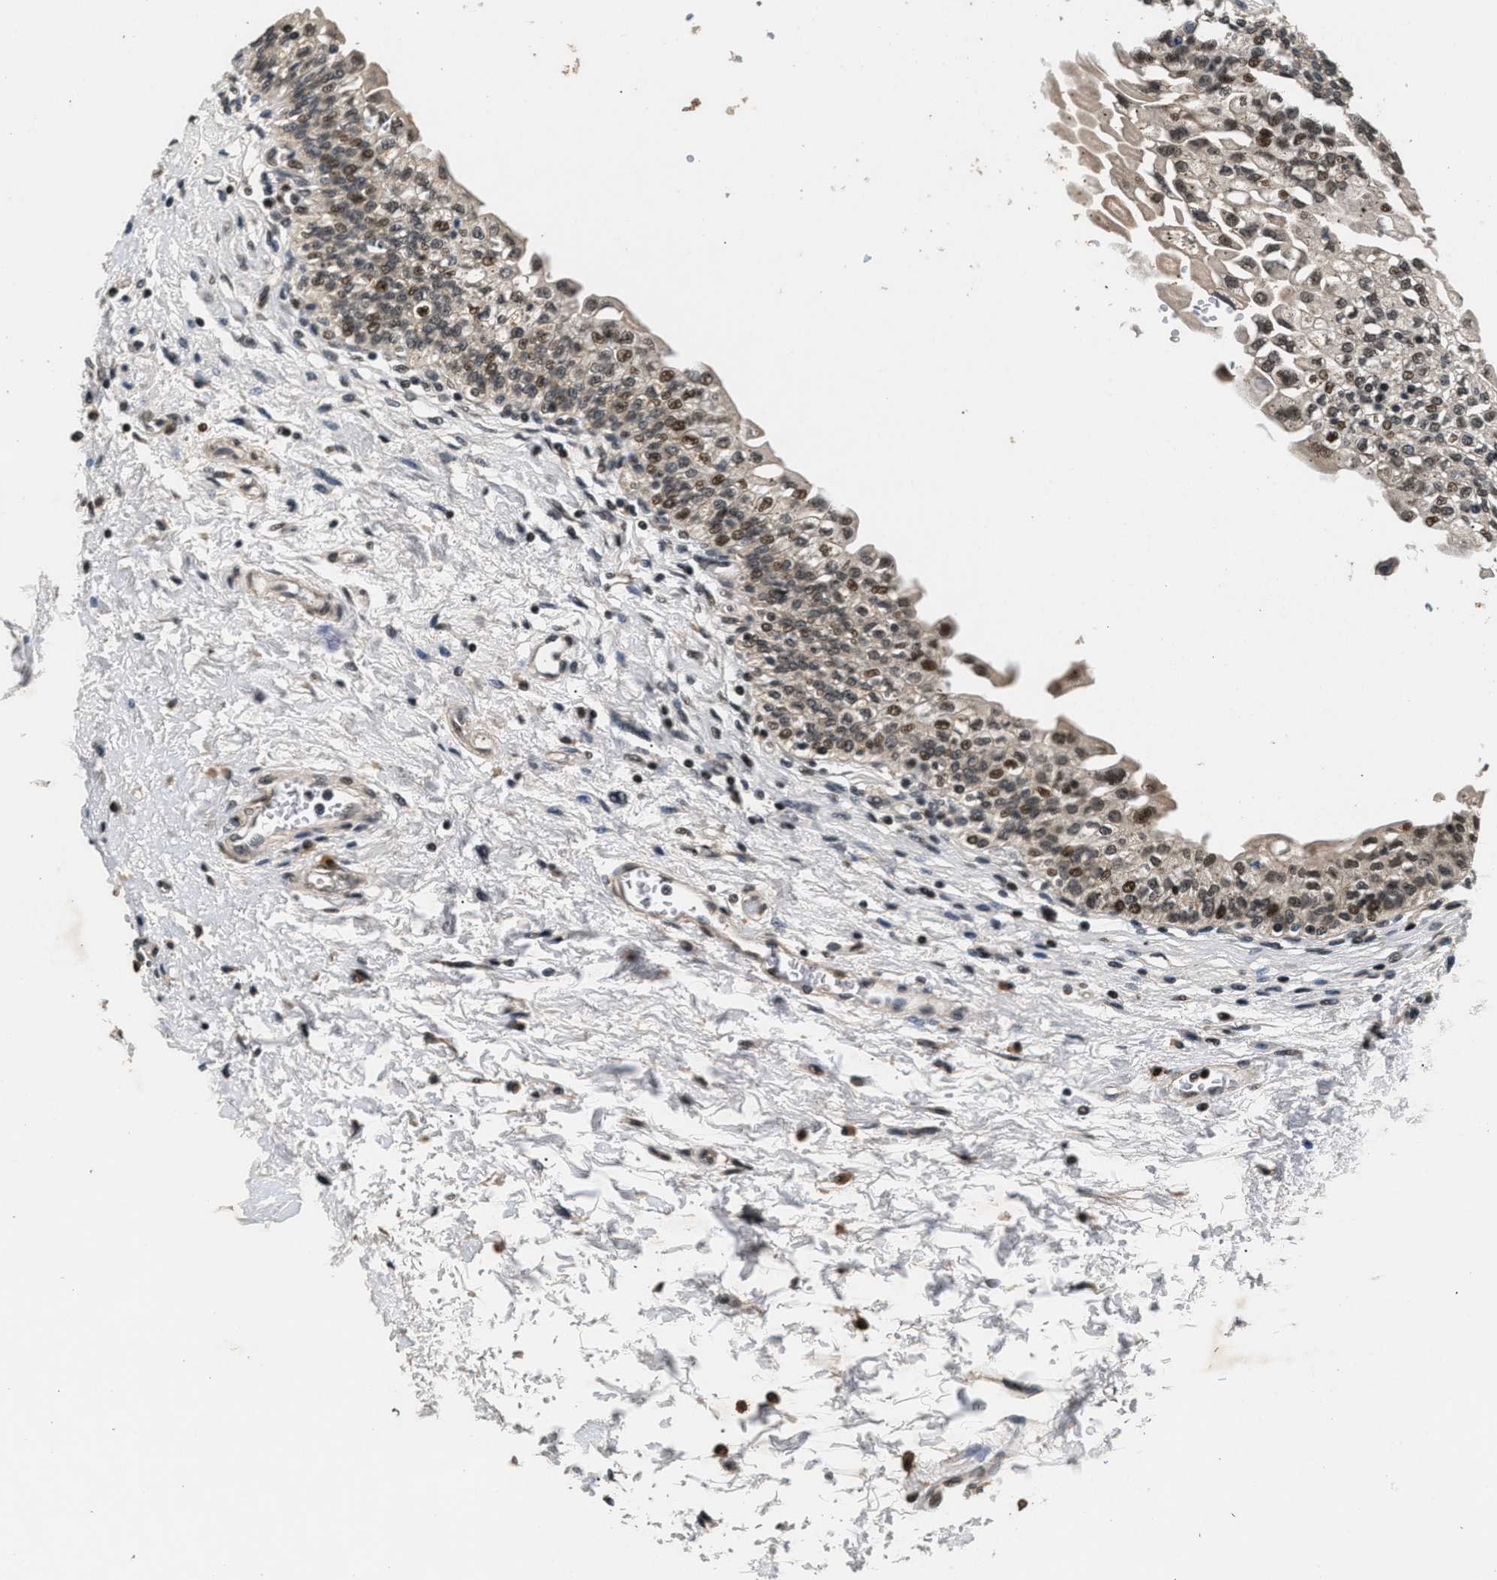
{"staining": {"intensity": "moderate", "quantity": ">75%", "location": "cytoplasmic/membranous,nuclear"}, "tissue": "urinary bladder", "cell_type": "Urothelial cells", "image_type": "normal", "snomed": [{"axis": "morphology", "description": "Normal tissue, NOS"}, {"axis": "topography", "description": "Urinary bladder"}], "caption": "Protein expression analysis of normal human urinary bladder reveals moderate cytoplasmic/membranous,nuclear expression in about >75% of urothelial cells. (brown staining indicates protein expression, while blue staining denotes nuclei).", "gene": "RBM33", "patient": {"sex": "male", "age": 55}}